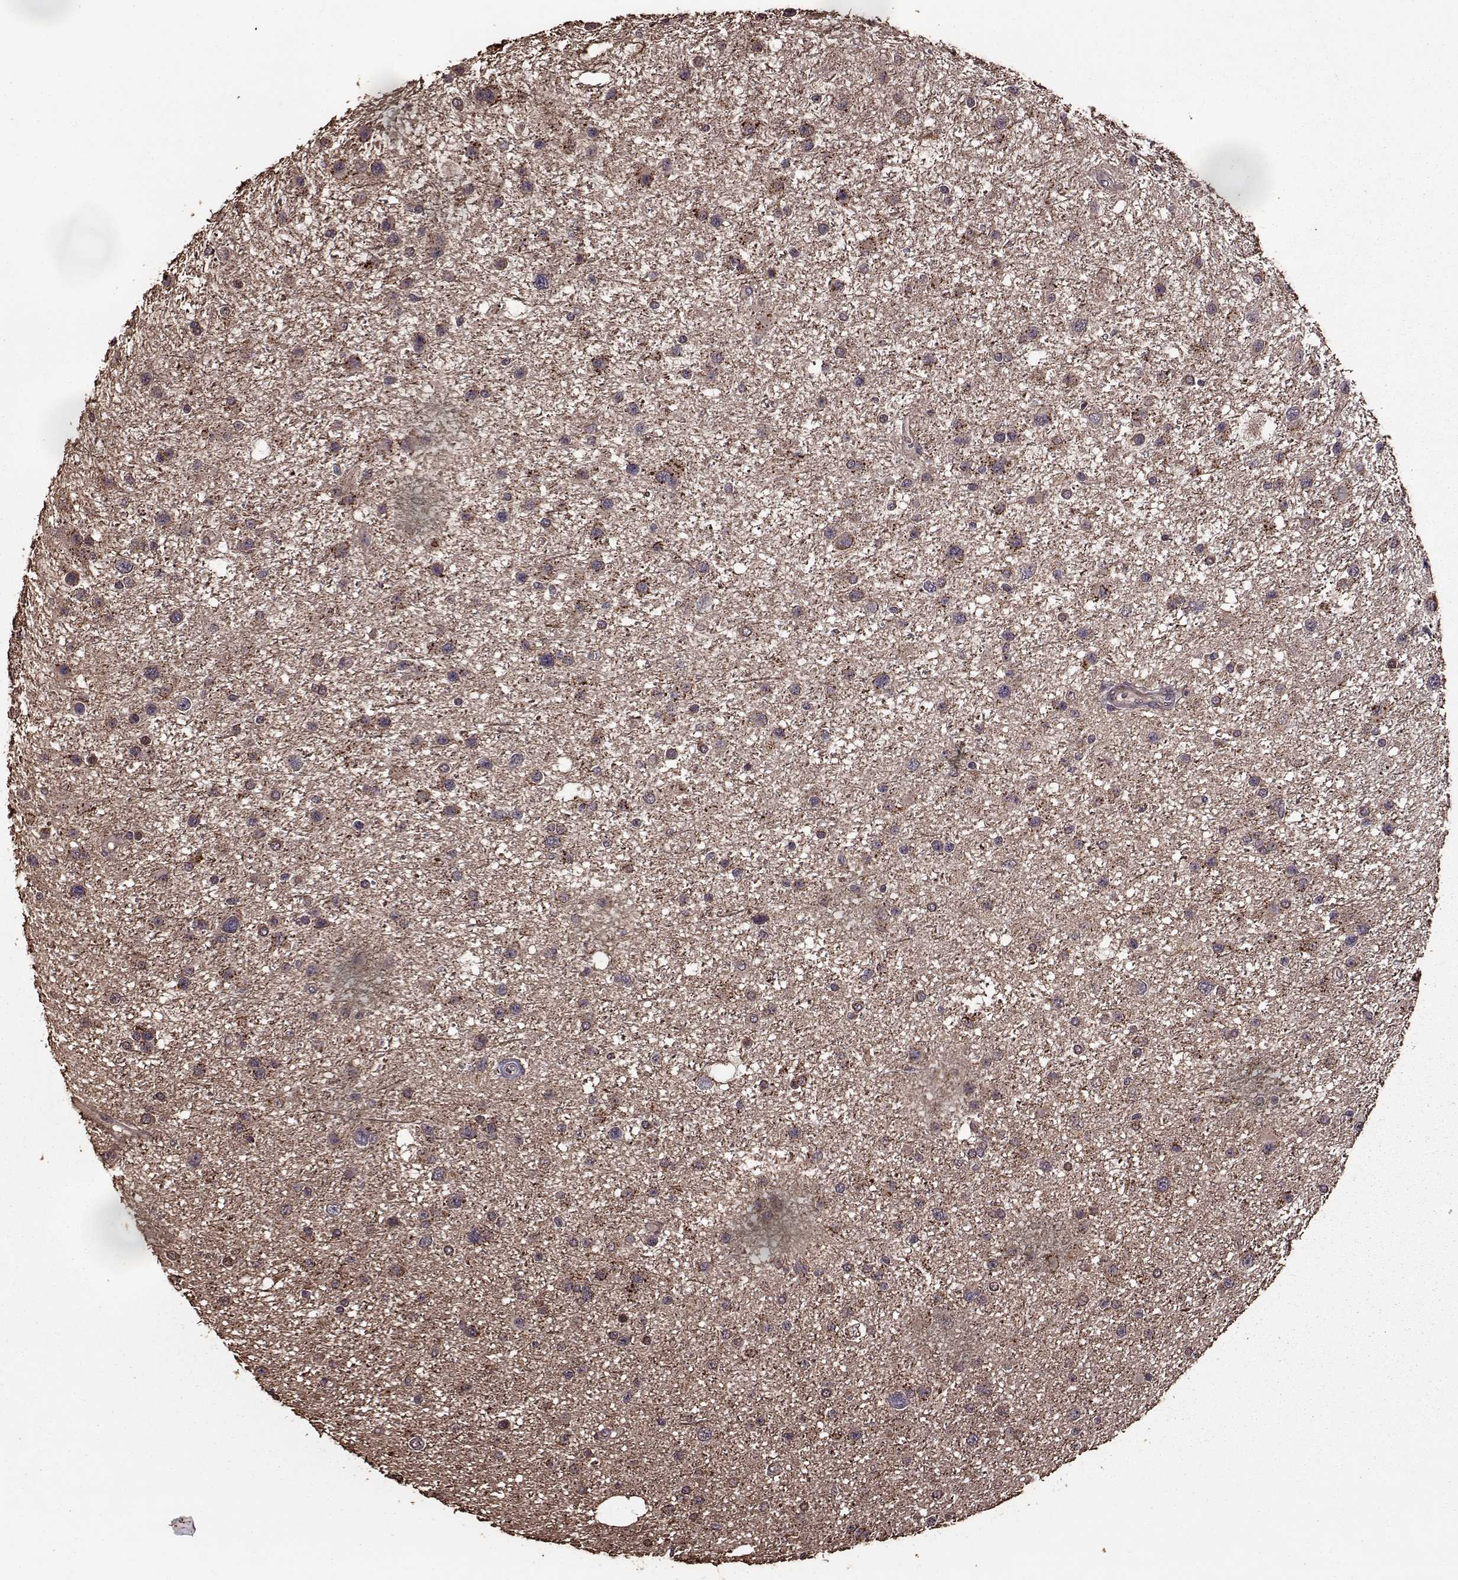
{"staining": {"intensity": "moderate", "quantity": "25%-75%", "location": "cytoplasmic/membranous"}, "tissue": "glioma", "cell_type": "Tumor cells", "image_type": "cancer", "snomed": [{"axis": "morphology", "description": "Glioma, malignant, Low grade"}, {"axis": "topography", "description": "Brain"}], "caption": "The micrograph exhibits staining of glioma, revealing moderate cytoplasmic/membranous protein positivity (brown color) within tumor cells.", "gene": "FBXW11", "patient": {"sex": "female", "age": 32}}